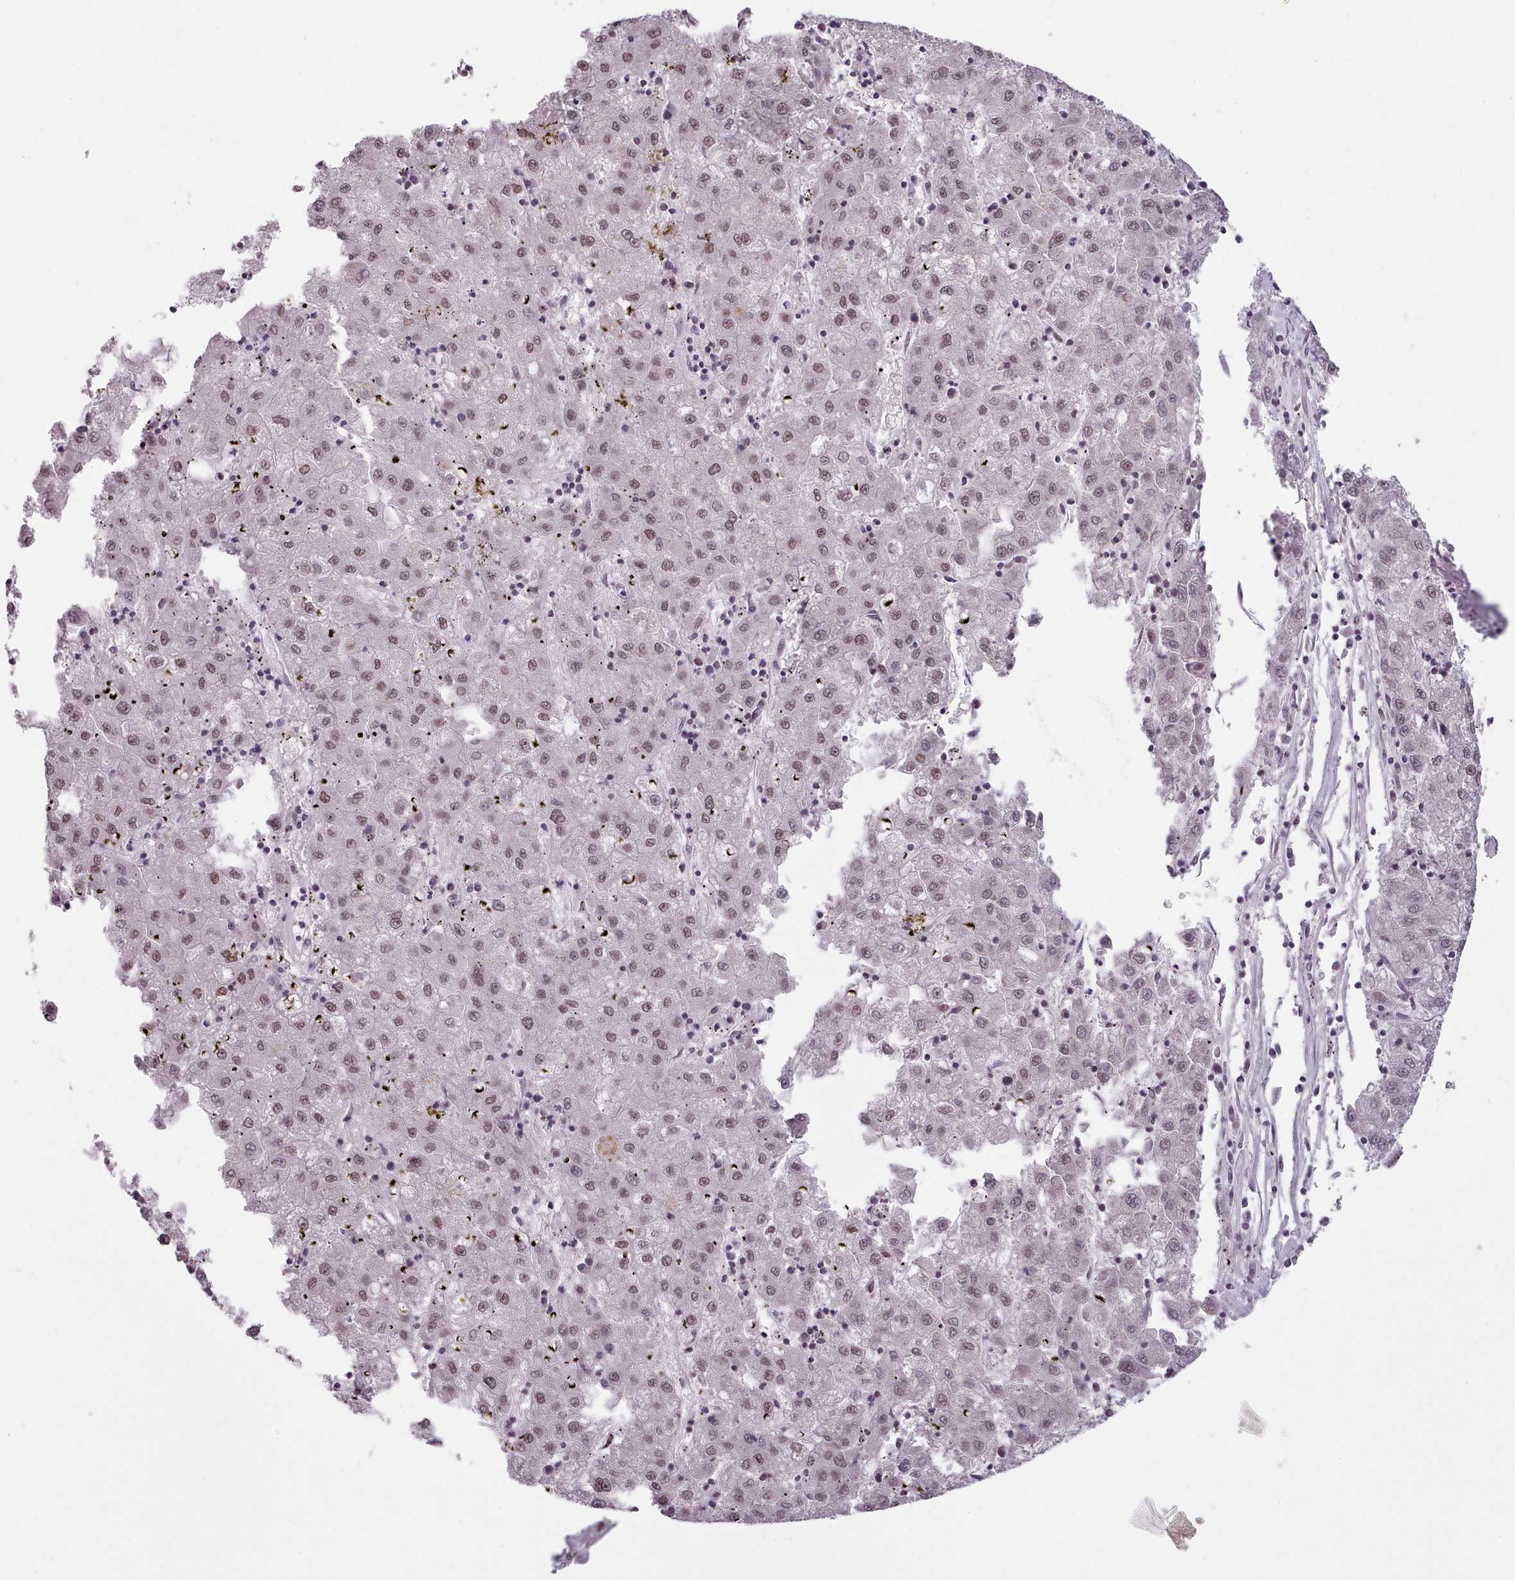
{"staining": {"intensity": "moderate", "quantity": ">75%", "location": "nuclear"}, "tissue": "liver cancer", "cell_type": "Tumor cells", "image_type": "cancer", "snomed": [{"axis": "morphology", "description": "Carcinoma, Hepatocellular, NOS"}, {"axis": "topography", "description": "Liver"}], "caption": "Liver cancer (hepatocellular carcinoma) stained with DAB (3,3'-diaminobenzidine) immunohistochemistry reveals medium levels of moderate nuclear positivity in approximately >75% of tumor cells.", "gene": "SRRM1", "patient": {"sex": "male", "age": 72}}